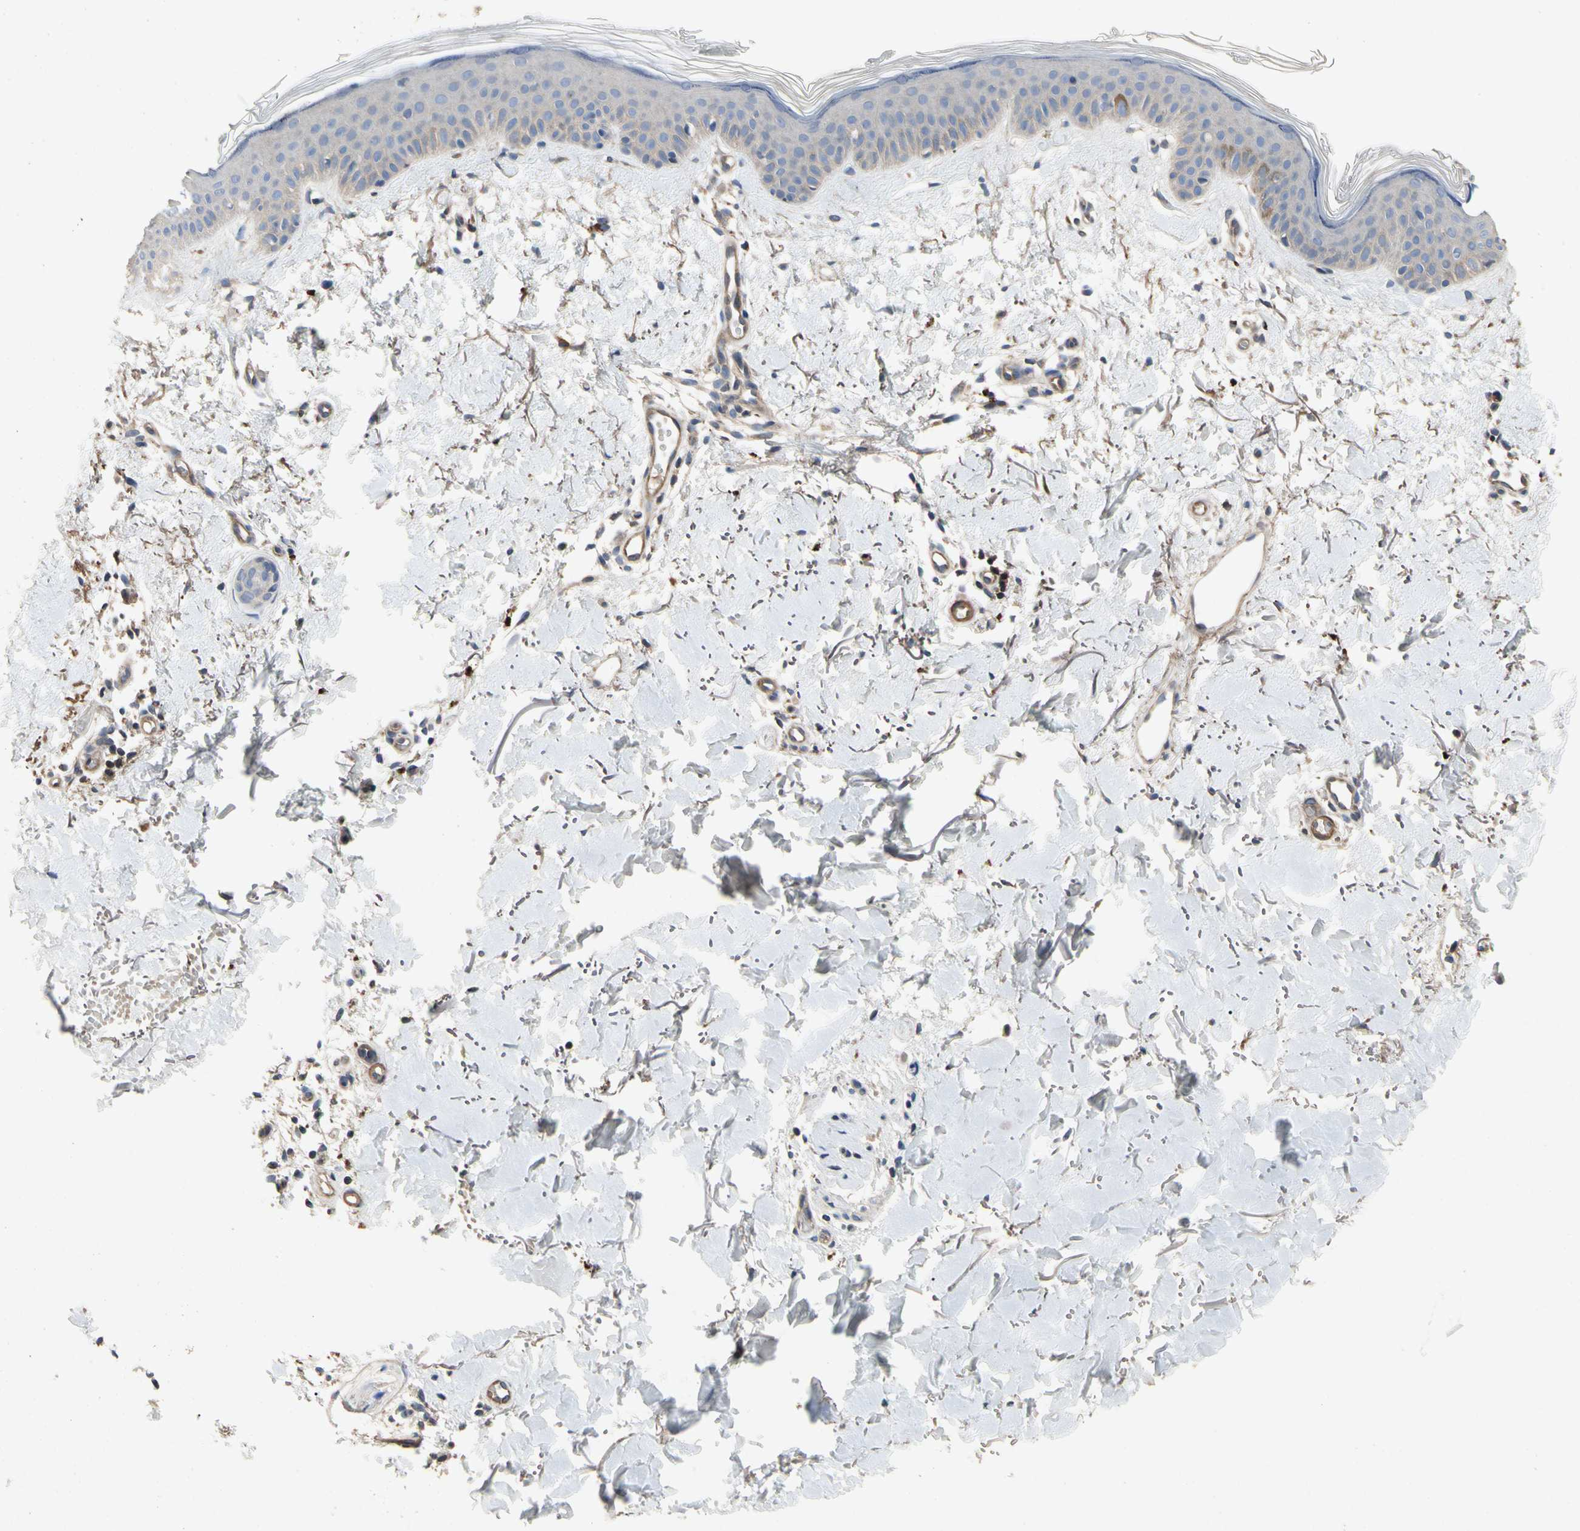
{"staining": {"intensity": "weak", "quantity": ">75%", "location": "cytoplasmic/membranous"}, "tissue": "skin", "cell_type": "Fibroblasts", "image_type": "normal", "snomed": [{"axis": "morphology", "description": "Normal tissue, NOS"}, {"axis": "topography", "description": "Skin"}], "caption": "An IHC image of unremarkable tissue is shown. Protein staining in brown highlights weak cytoplasmic/membranous positivity in skin within fibroblasts.", "gene": "CRTAC1", "patient": {"sex": "female", "age": 56}}